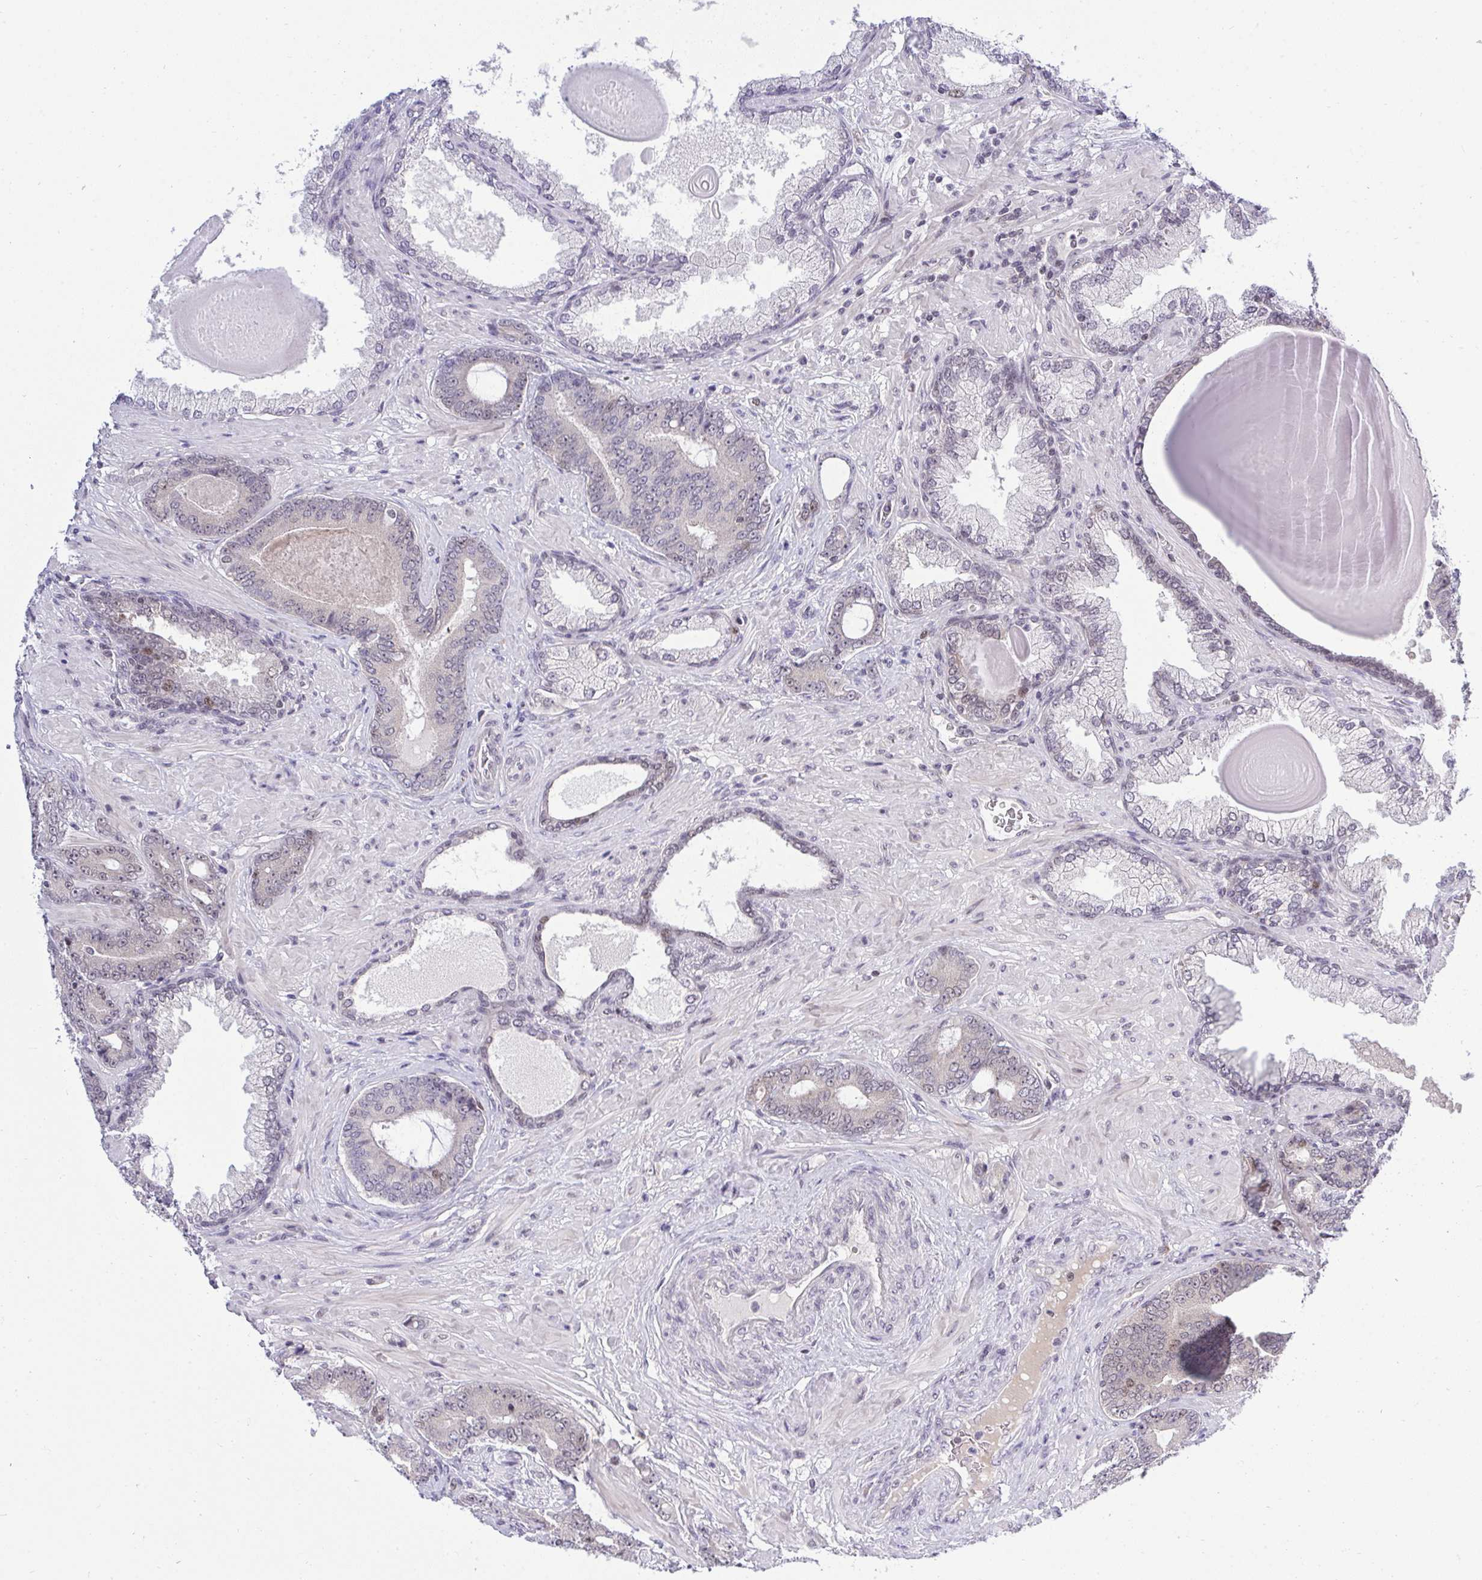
{"staining": {"intensity": "negative", "quantity": "none", "location": "none"}, "tissue": "prostate cancer", "cell_type": "Tumor cells", "image_type": "cancer", "snomed": [{"axis": "morphology", "description": "Adenocarcinoma, High grade"}, {"axis": "topography", "description": "Prostate"}], "caption": "This is an immunohistochemistry photomicrograph of human prostate cancer (high-grade adenocarcinoma). There is no staining in tumor cells.", "gene": "RFC4", "patient": {"sex": "male", "age": 62}}